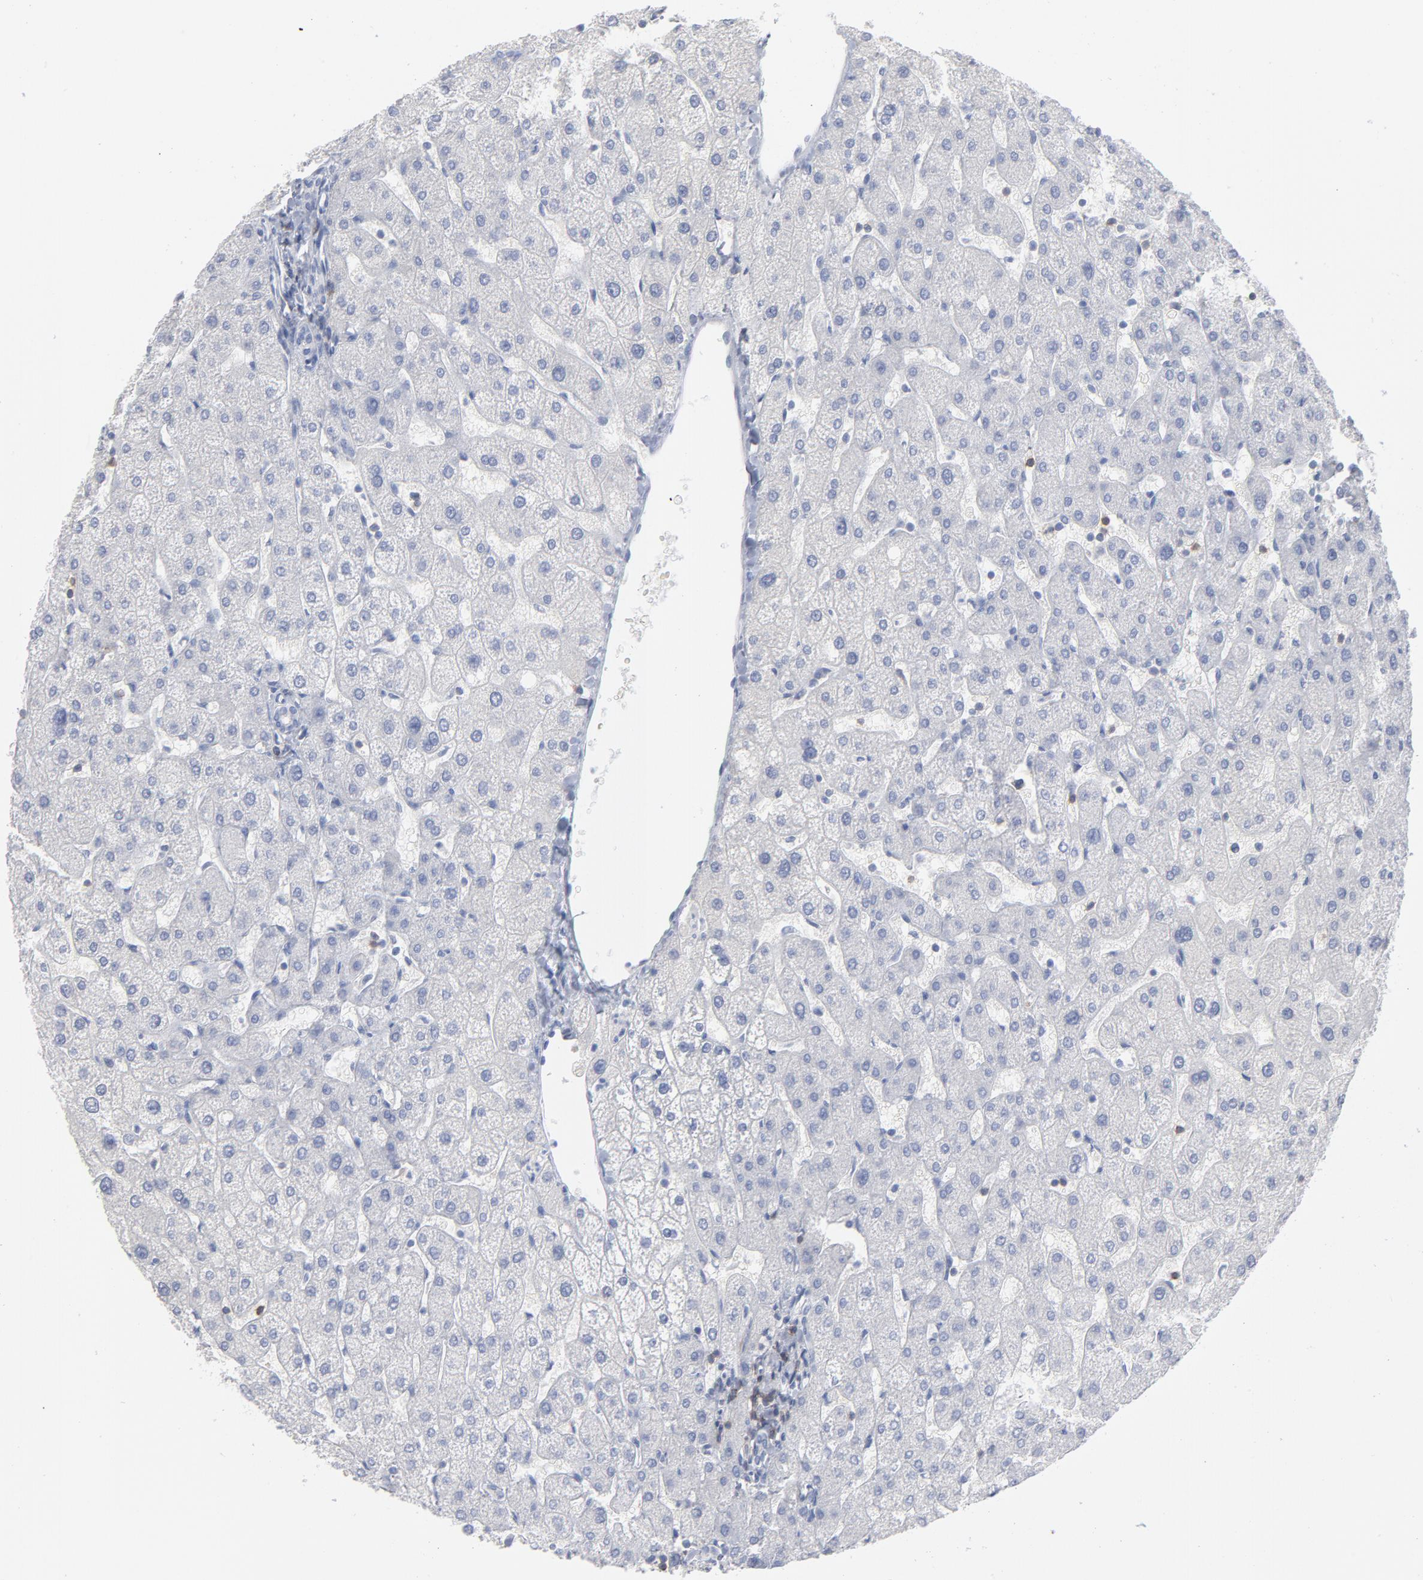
{"staining": {"intensity": "negative", "quantity": "none", "location": "none"}, "tissue": "liver", "cell_type": "Cholangiocytes", "image_type": "normal", "snomed": [{"axis": "morphology", "description": "Normal tissue, NOS"}, {"axis": "topography", "description": "Liver"}], "caption": "Cholangiocytes show no significant protein expression in benign liver. (Stains: DAB IHC with hematoxylin counter stain, Microscopy: brightfield microscopy at high magnification).", "gene": "P2RY8", "patient": {"sex": "male", "age": 67}}